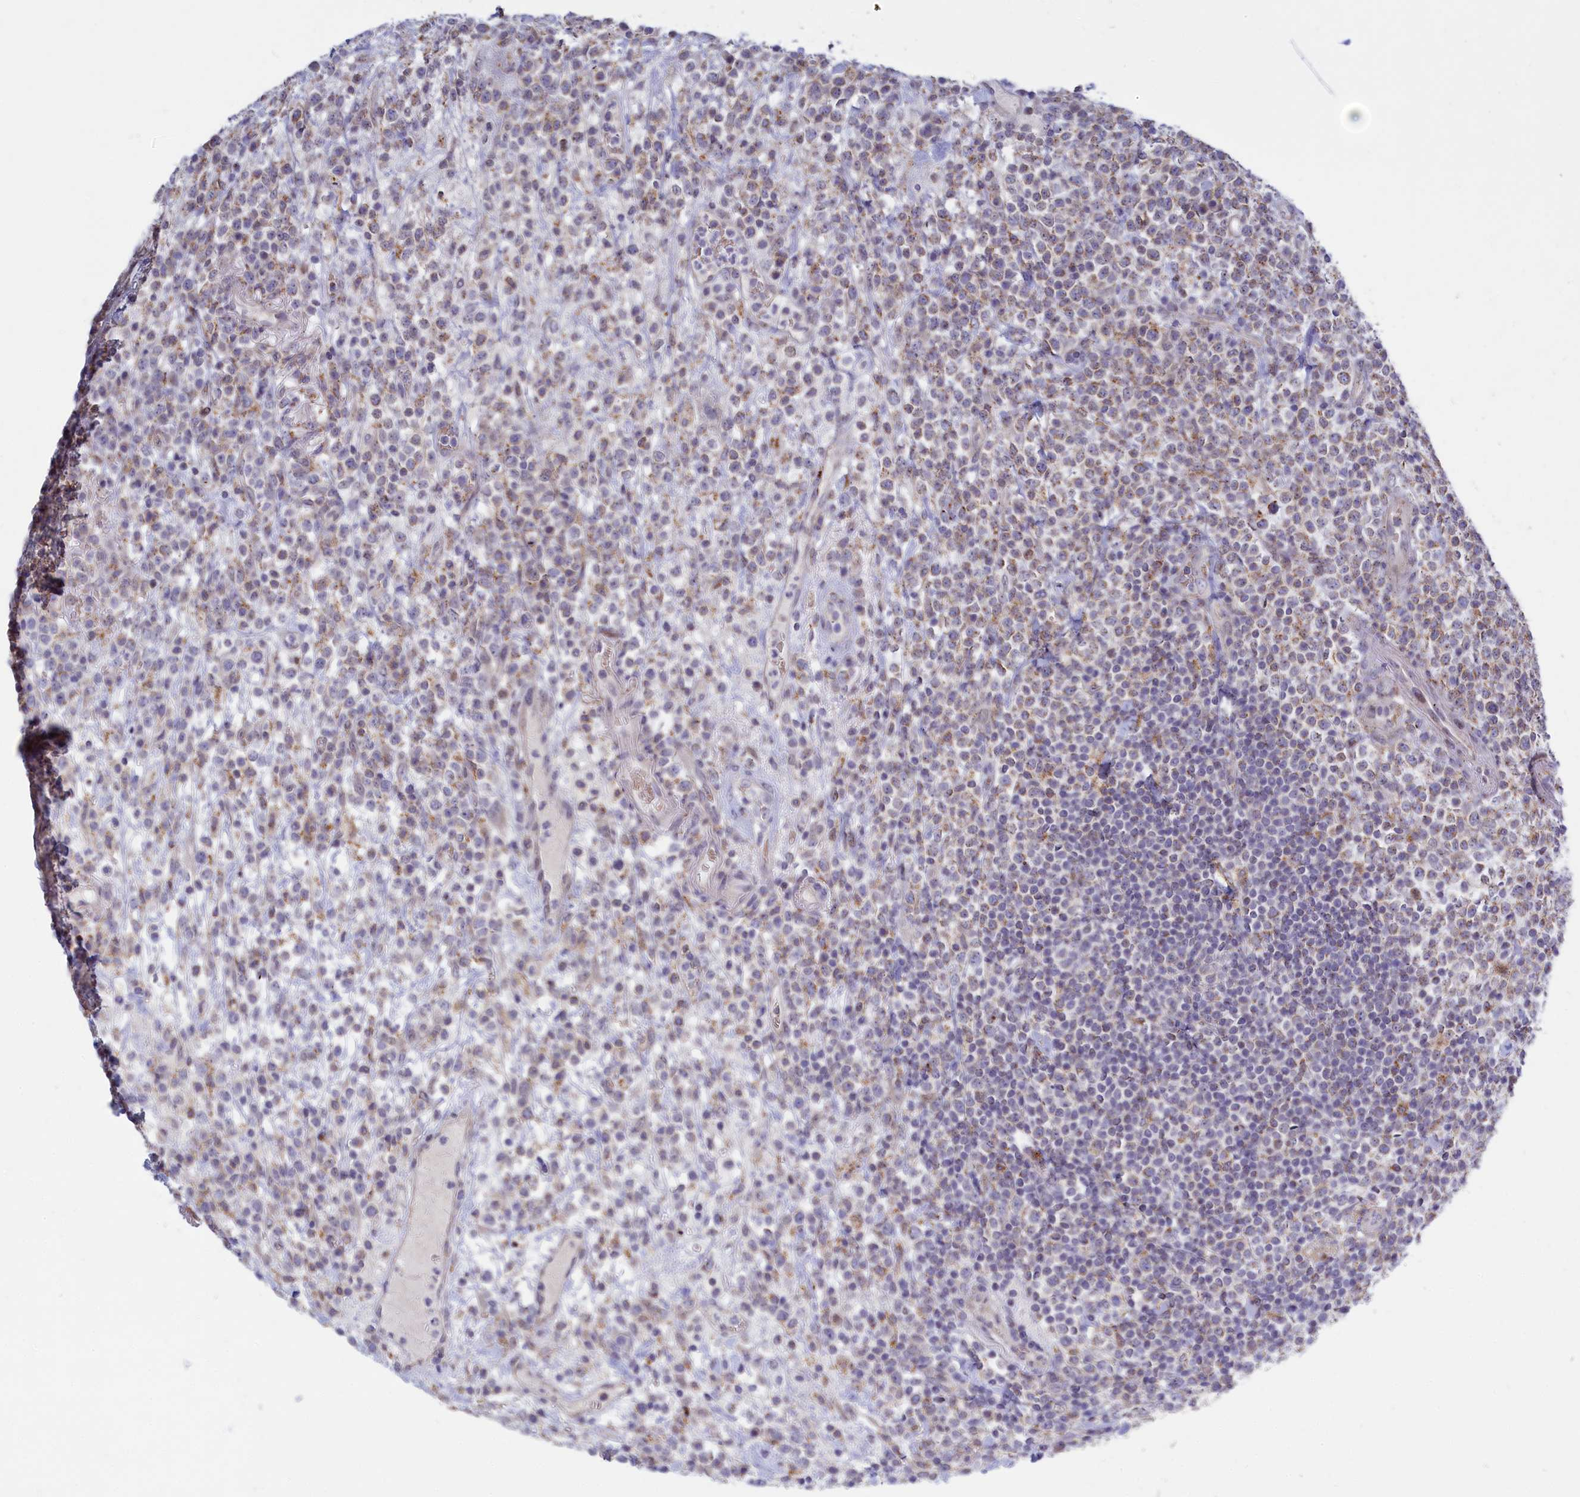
{"staining": {"intensity": "weak", "quantity": "<25%", "location": "cytoplasmic/membranous"}, "tissue": "lymphoma", "cell_type": "Tumor cells", "image_type": "cancer", "snomed": [{"axis": "morphology", "description": "Malignant lymphoma, non-Hodgkin's type, High grade"}, {"axis": "topography", "description": "Colon"}], "caption": "Immunohistochemical staining of lymphoma reveals no significant staining in tumor cells.", "gene": "HYKK", "patient": {"sex": "female", "age": 53}}